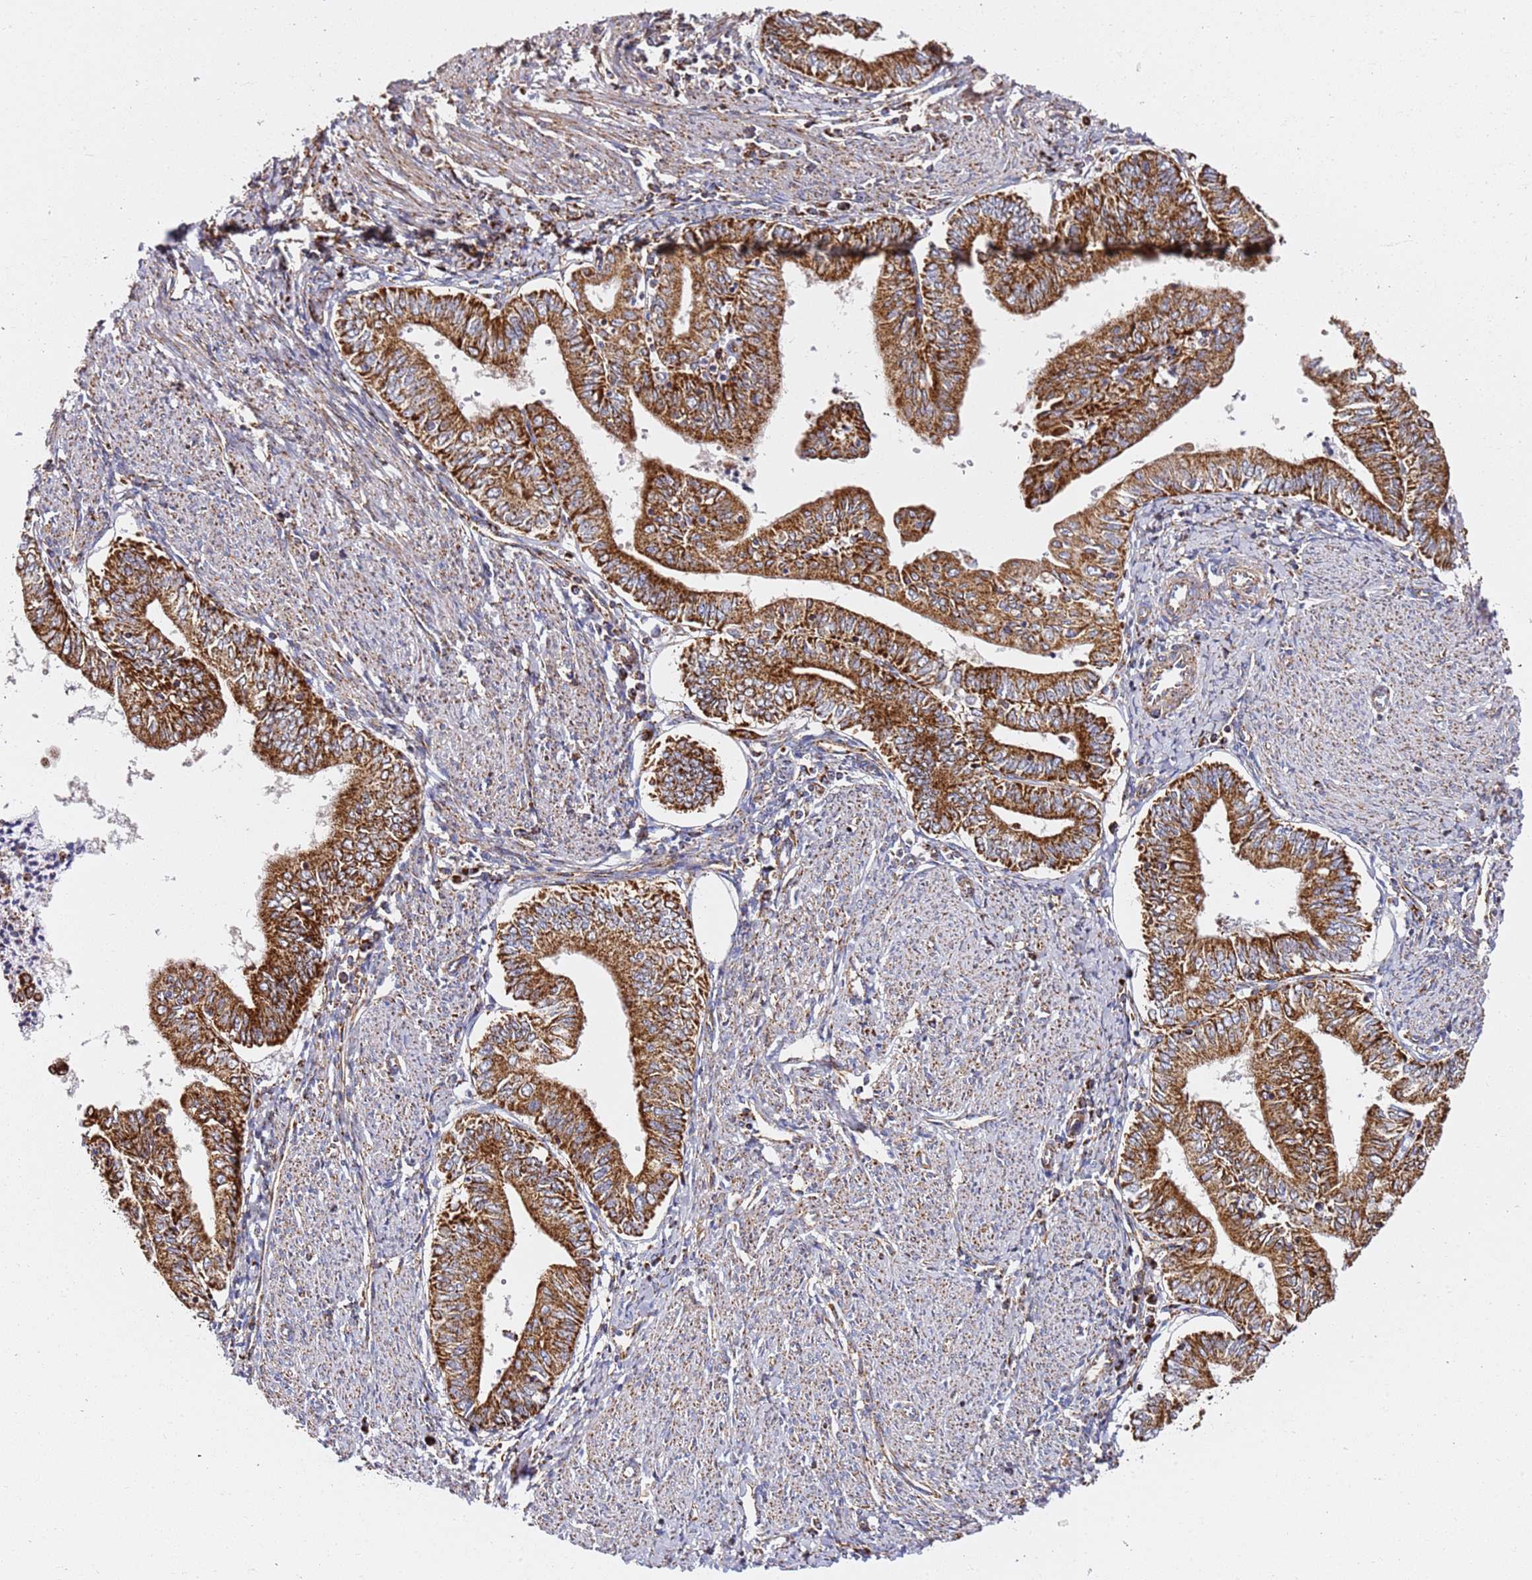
{"staining": {"intensity": "strong", "quantity": ">75%", "location": "cytoplasmic/membranous"}, "tissue": "endometrial cancer", "cell_type": "Tumor cells", "image_type": "cancer", "snomed": [{"axis": "morphology", "description": "Adenocarcinoma, NOS"}, {"axis": "topography", "description": "Endometrium"}], "caption": "An image of endometrial cancer stained for a protein displays strong cytoplasmic/membranous brown staining in tumor cells.", "gene": "NDUFA3", "patient": {"sex": "female", "age": 66}}